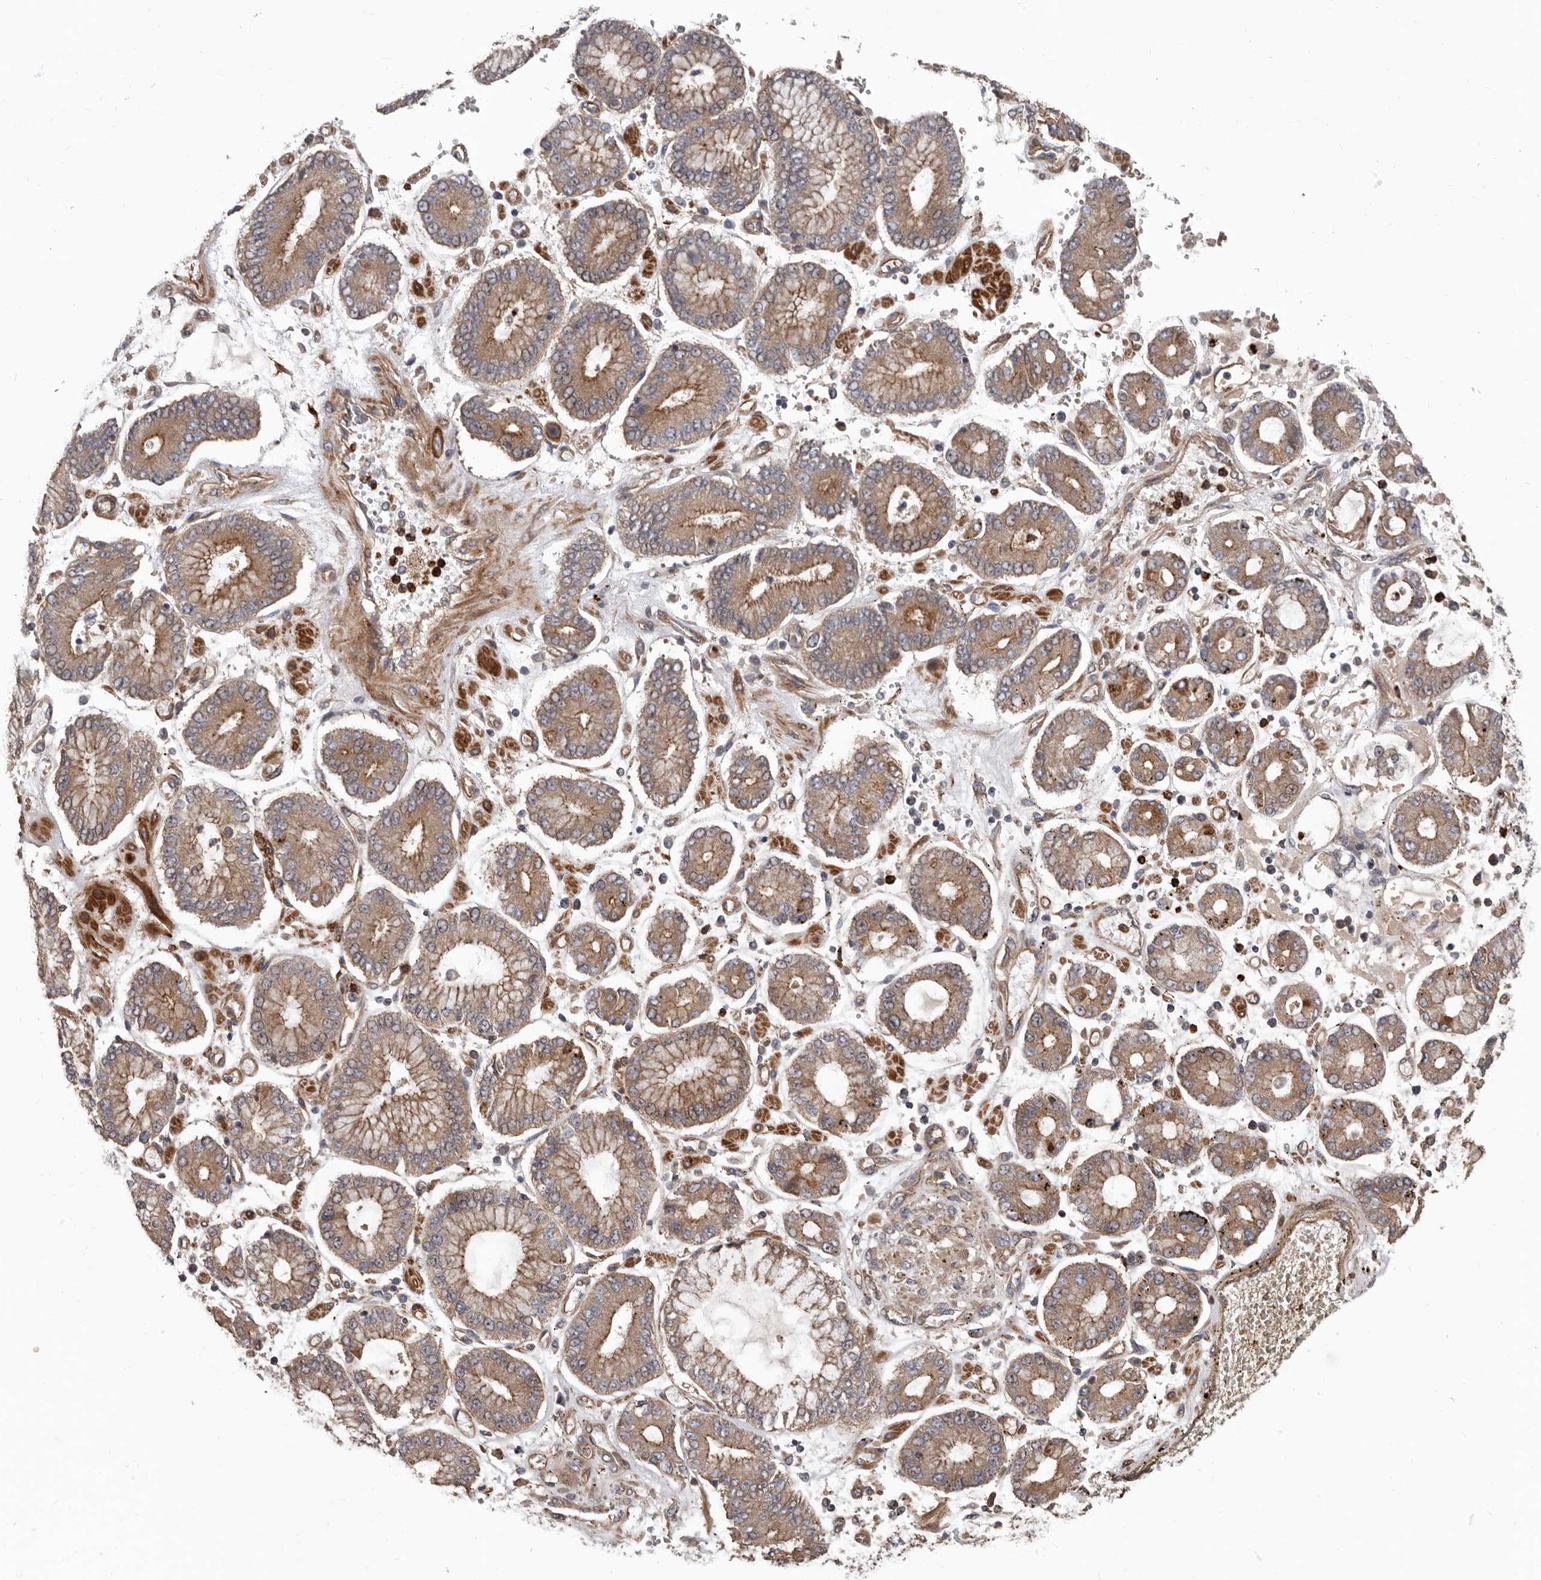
{"staining": {"intensity": "moderate", "quantity": ">75%", "location": "cytoplasmic/membranous"}, "tissue": "stomach cancer", "cell_type": "Tumor cells", "image_type": "cancer", "snomed": [{"axis": "morphology", "description": "Adenocarcinoma, NOS"}, {"axis": "topography", "description": "Stomach"}], "caption": "Protein analysis of stomach cancer tissue displays moderate cytoplasmic/membranous expression in approximately >75% of tumor cells.", "gene": "ARHGEF5", "patient": {"sex": "male", "age": 76}}